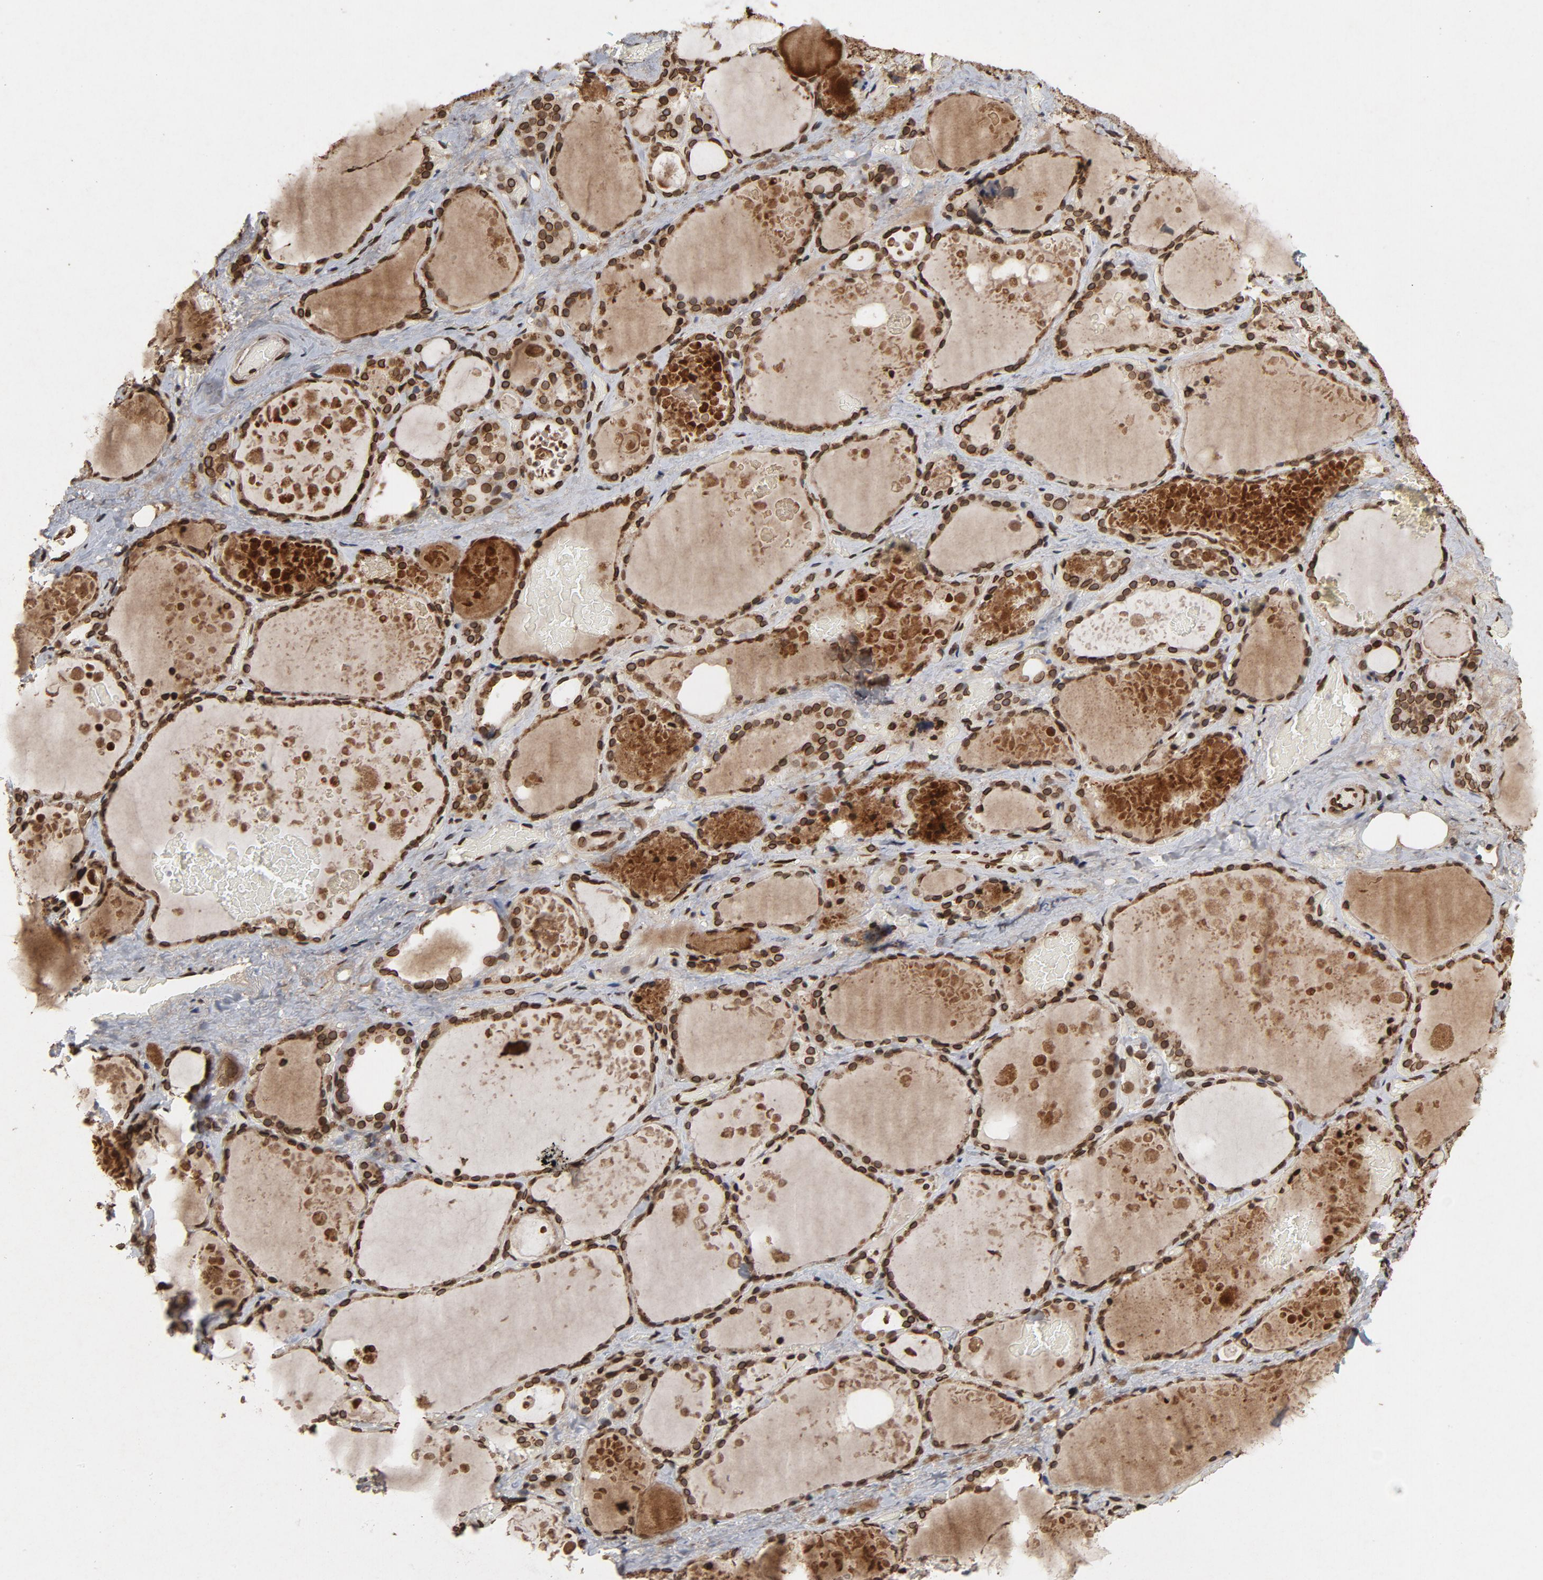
{"staining": {"intensity": "strong", "quantity": ">75%", "location": "cytoplasmic/membranous,nuclear"}, "tissue": "thyroid gland", "cell_type": "Glandular cells", "image_type": "normal", "snomed": [{"axis": "morphology", "description": "Normal tissue, NOS"}, {"axis": "topography", "description": "Thyroid gland"}], "caption": "This histopathology image shows normal thyroid gland stained with IHC to label a protein in brown. The cytoplasmic/membranous,nuclear of glandular cells show strong positivity for the protein. Nuclei are counter-stained blue.", "gene": "LMNA", "patient": {"sex": "male", "age": 61}}